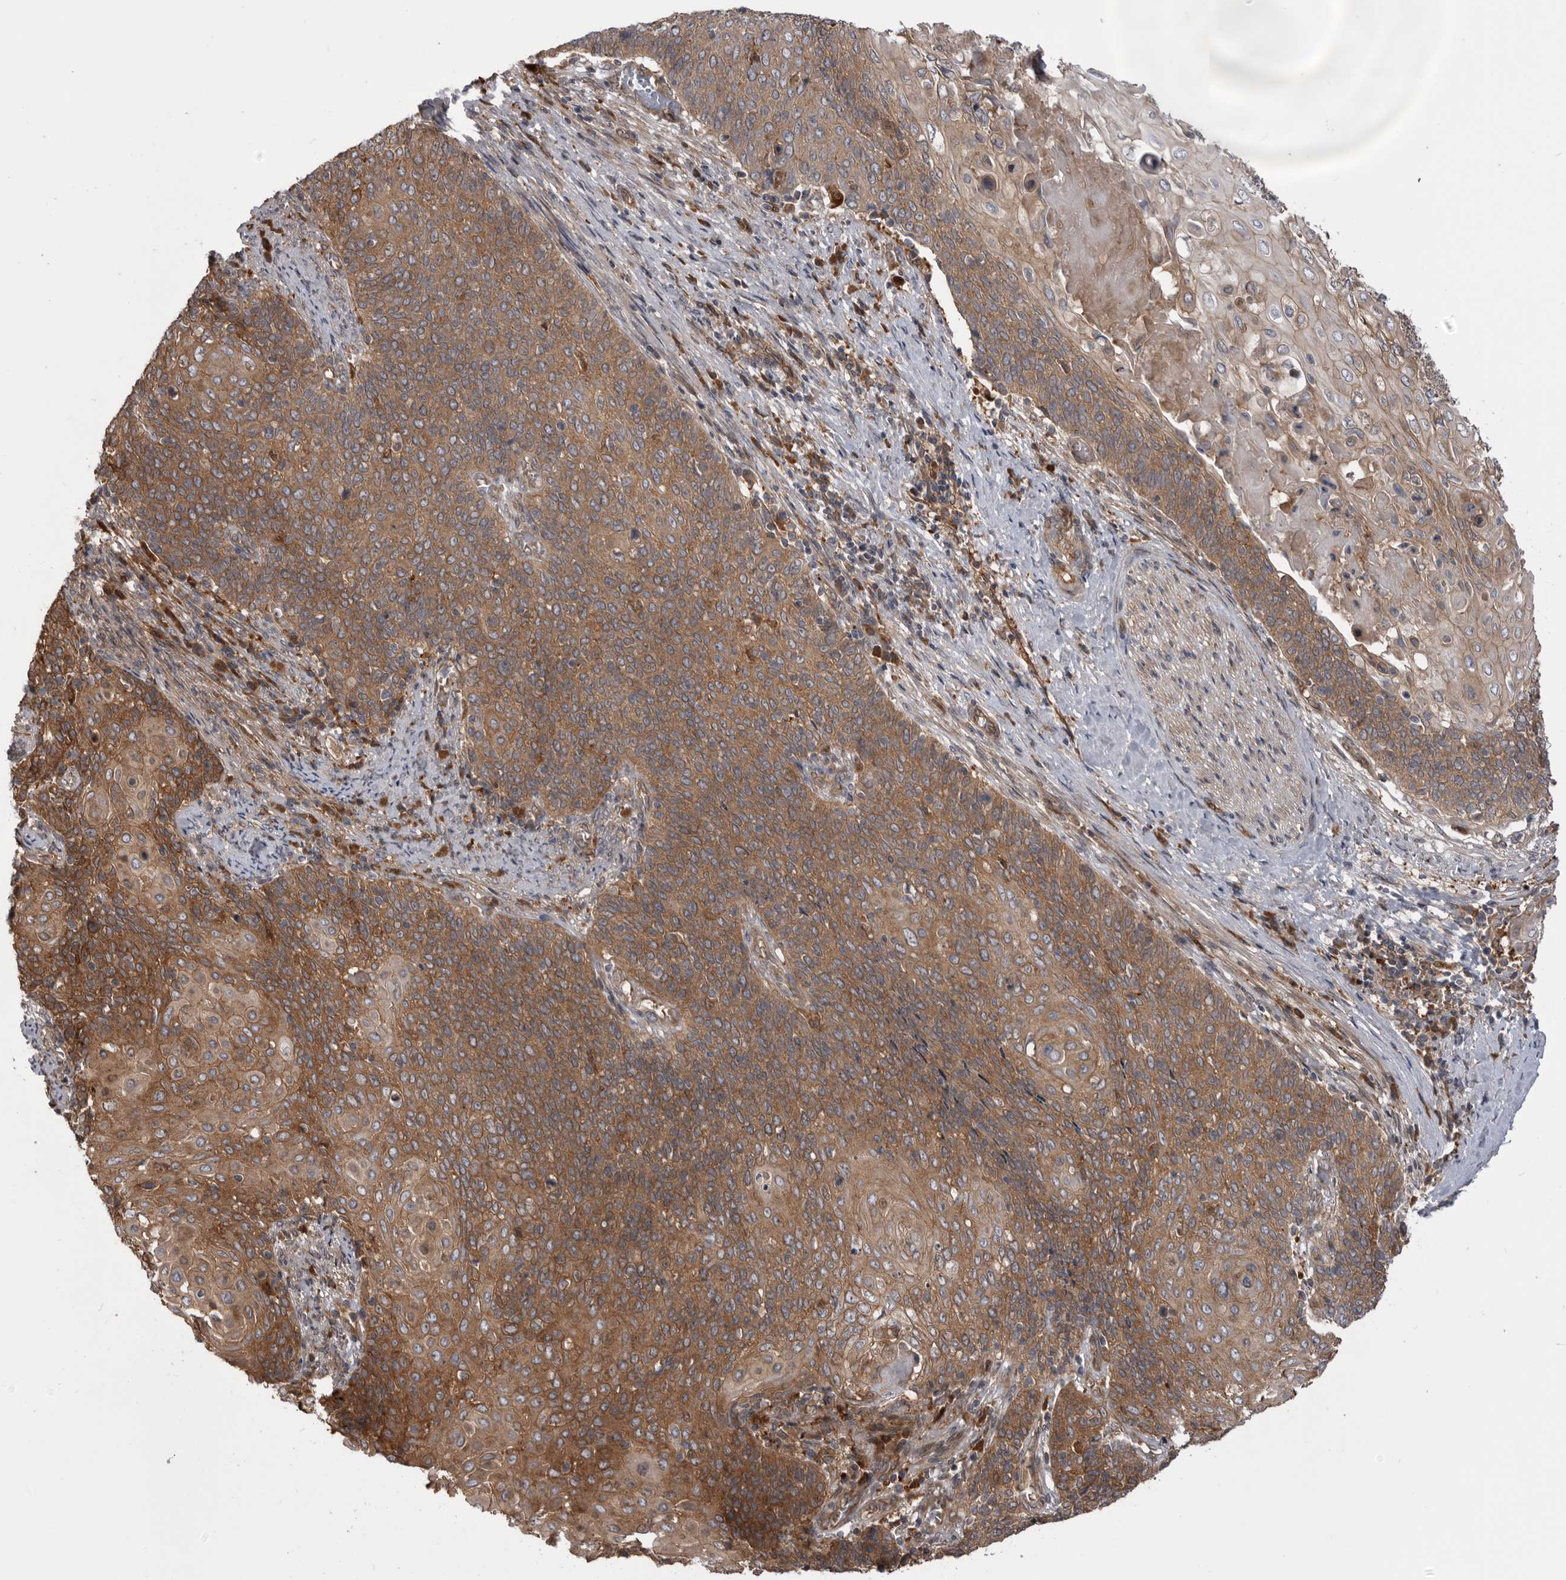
{"staining": {"intensity": "moderate", "quantity": ">75%", "location": "cytoplasmic/membranous"}, "tissue": "cervical cancer", "cell_type": "Tumor cells", "image_type": "cancer", "snomed": [{"axis": "morphology", "description": "Squamous cell carcinoma, NOS"}, {"axis": "topography", "description": "Cervix"}], "caption": "Human cervical cancer stained with a protein marker exhibits moderate staining in tumor cells.", "gene": "RAB3GAP2", "patient": {"sex": "female", "age": 39}}